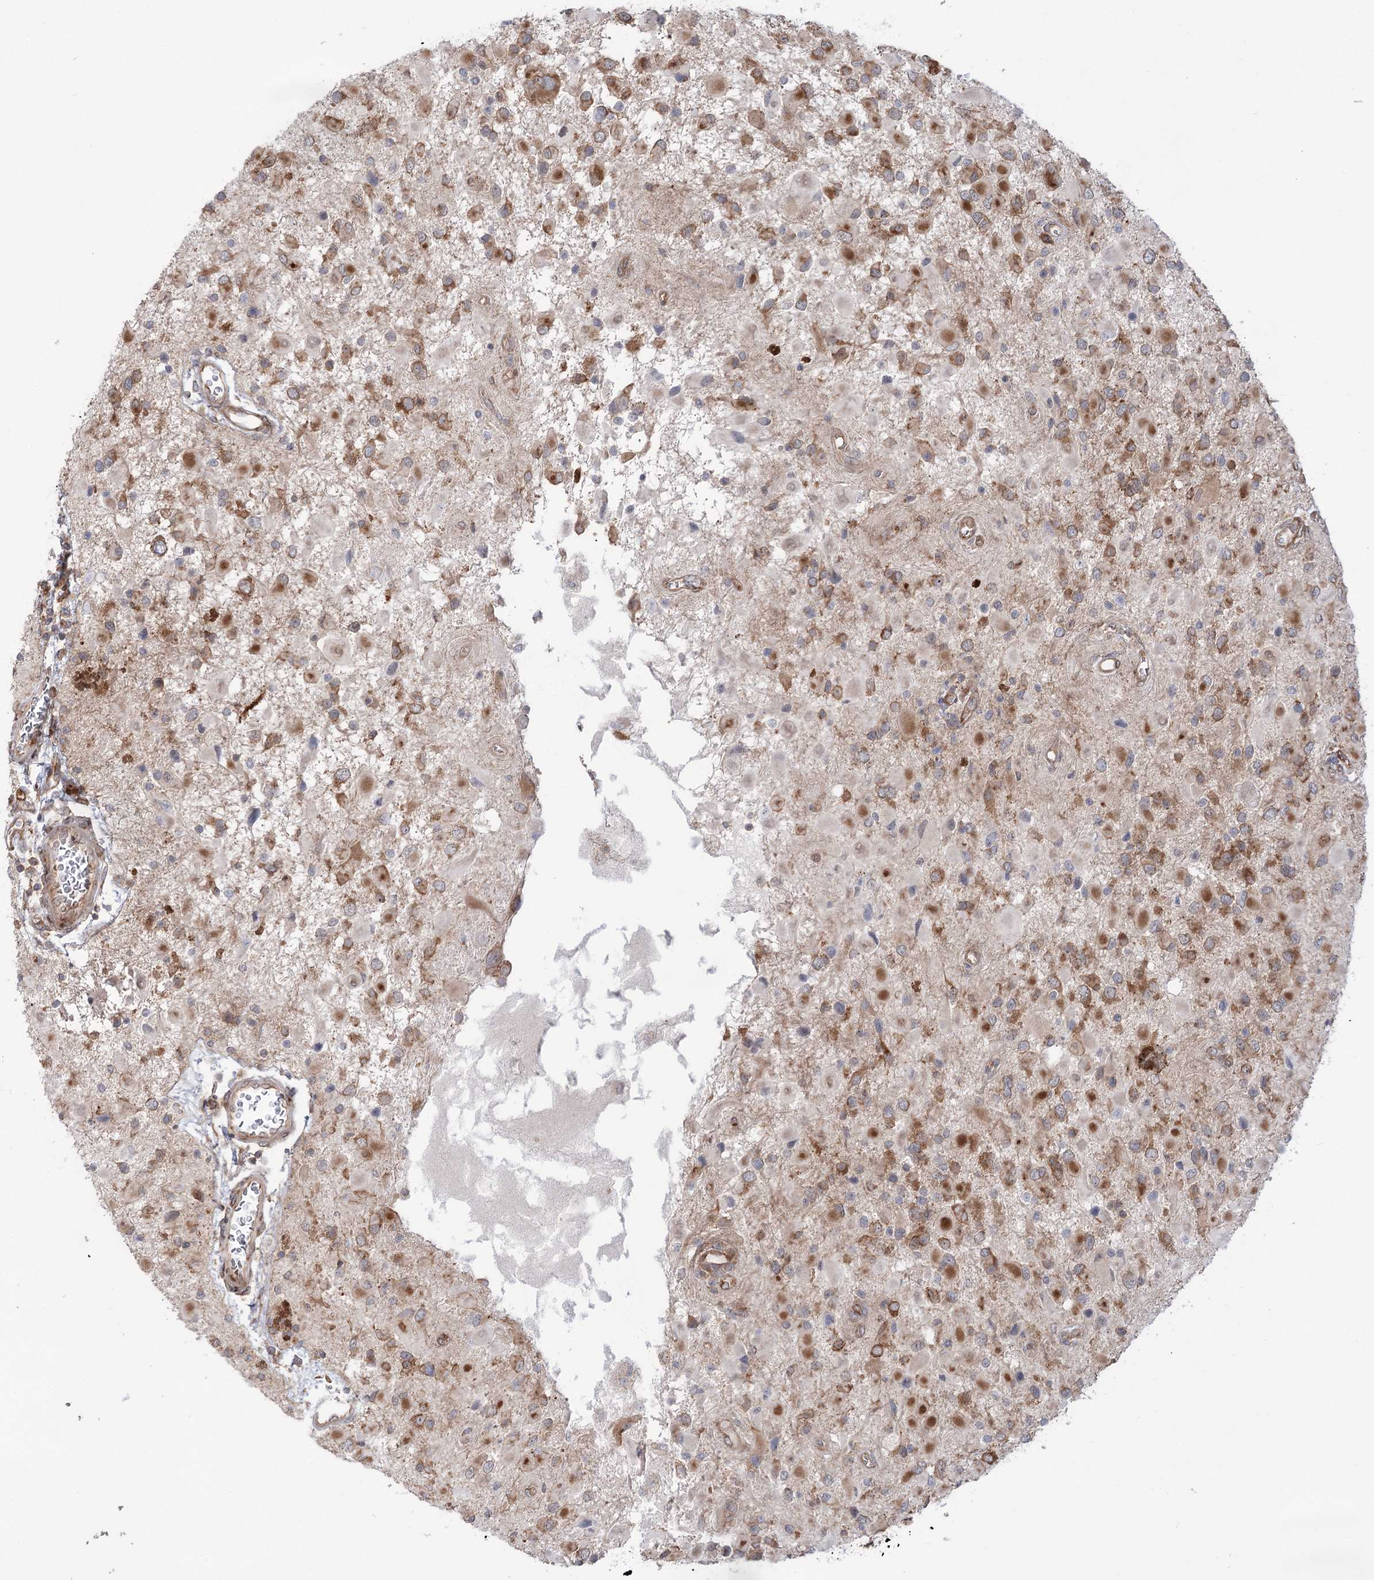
{"staining": {"intensity": "moderate", "quantity": ">75%", "location": "cytoplasmic/membranous"}, "tissue": "glioma", "cell_type": "Tumor cells", "image_type": "cancer", "snomed": [{"axis": "morphology", "description": "Glioma, malignant, High grade"}, {"axis": "topography", "description": "Brain"}], "caption": "Protein expression analysis of glioma shows moderate cytoplasmic/membranous staining in about >75% of tumor cells. Immunohistochemistry (ihc) stains the protein in brown and the nuclei are stained blue.", "gene": "VWA2", "patient": {"sex": "male", "age": 53}}